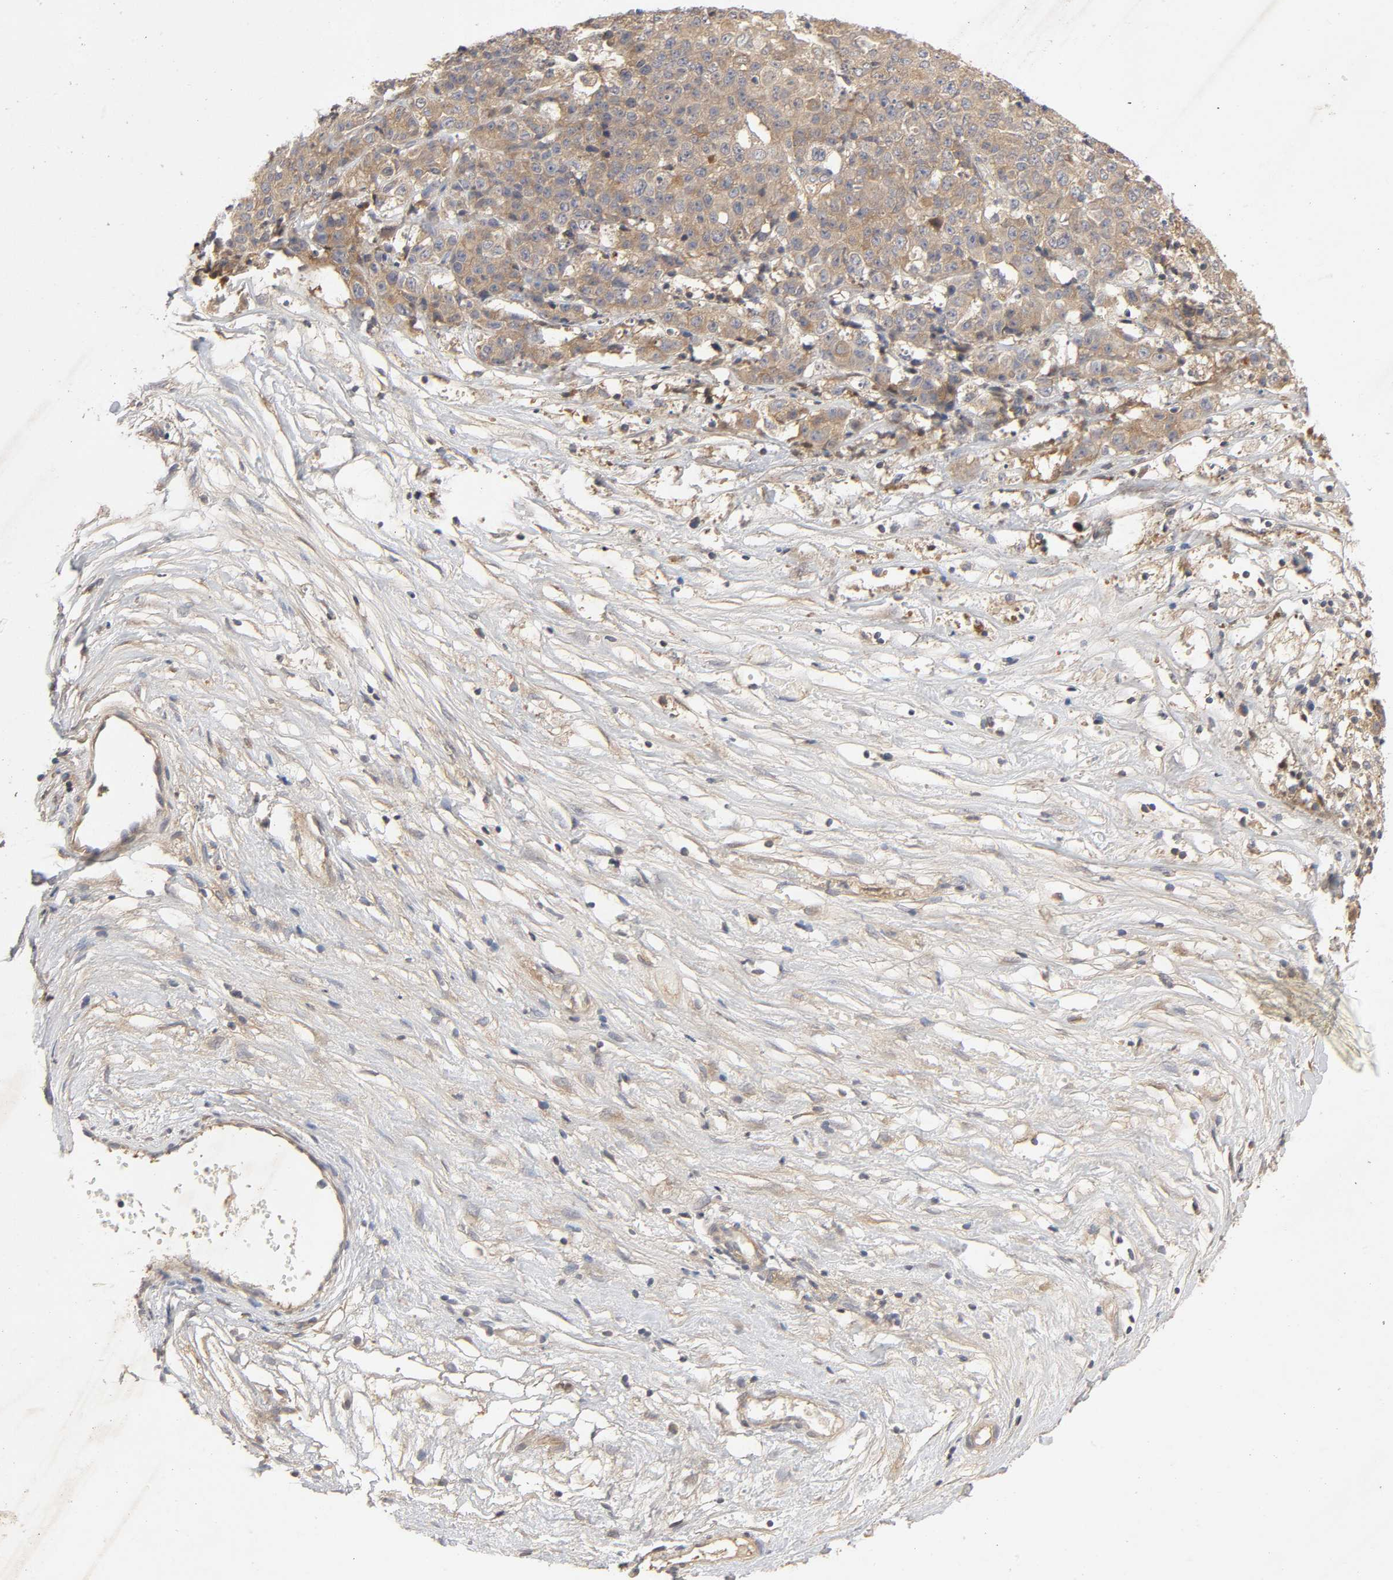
{"staining": {"intensity": "moderate", "quantity": ">75%", "location": "cytoplasmic/membranous"}, "tissue": "ovarian cancer", "cell_type": "Tumor cells", "image_type": "cancer", "snomed": [{"axis": "morphology", "description": "Carcinoma, endometroid"}, {"axis": "topography", "description": "Ovary"}], "caption": "DAB immunohistochemical staining of human endometroid carcinoma (ovarian) shows moderate cytoplasmic/membranous protein positivity in about >75% of tumor cells.", "gene": "CPB2", "patient": {"sex": "female", "age": 42}}